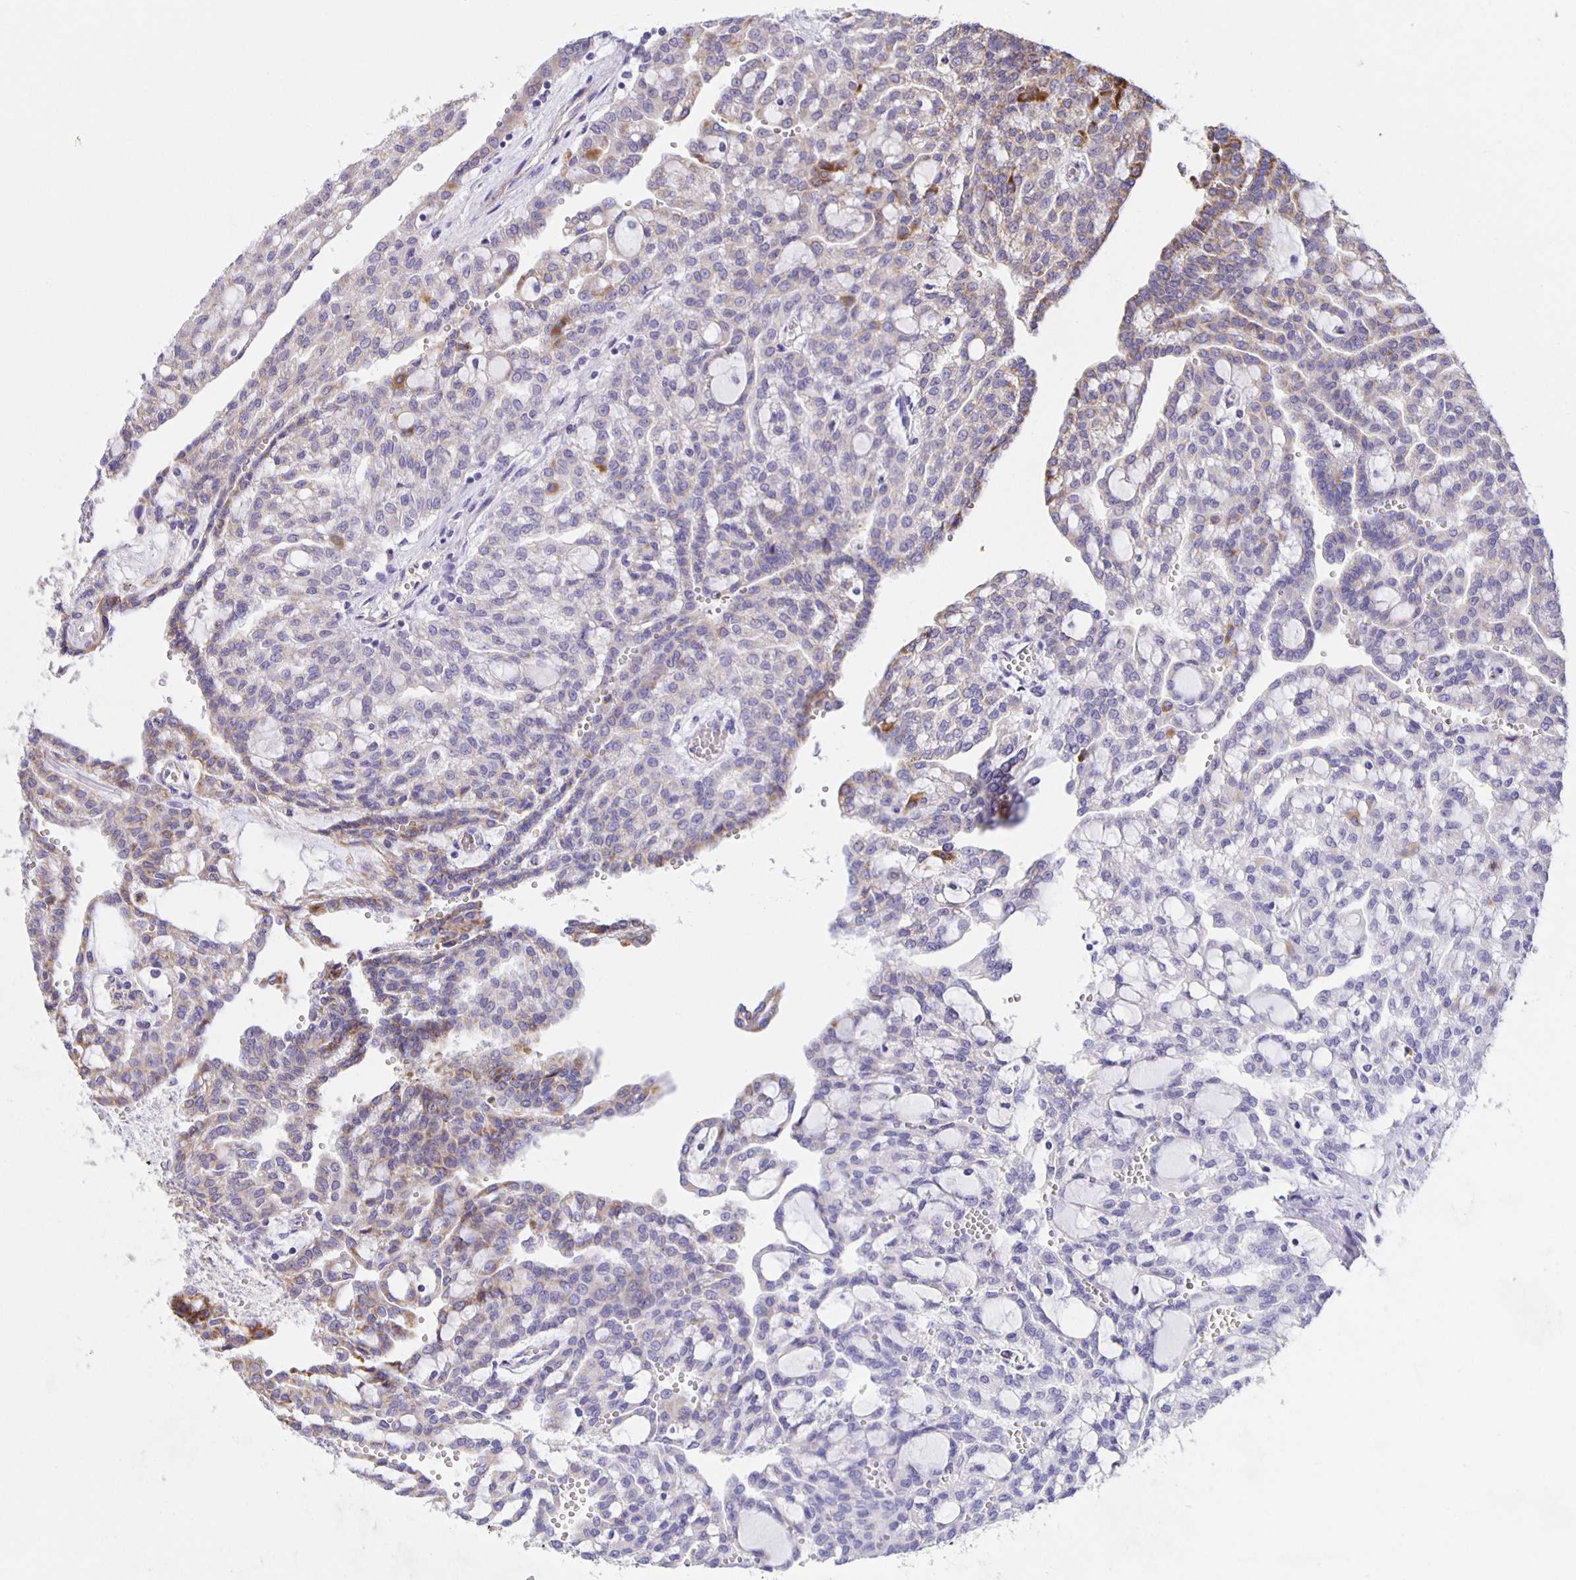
{"staining": {"intensity": "strong", "quantity": "<25%", "location": "cytoplasmic/membranous"}, "tissue": "renal cancer", "cell_type": "Tumor cells", "image_type": "cancer", "snomed": [{"axis": "morphology", "description": "Adenocarcinoma, NOS"}, {"axis": "topography", "description": "Kidney"}], "caption": "Protein staining of renal cancer tissue shows strong cytoplasmic/membranous staining in approximately <25% of tumor cells.", "gene": "JMJD4", "patient": {"sex": "male", "age": 63}}